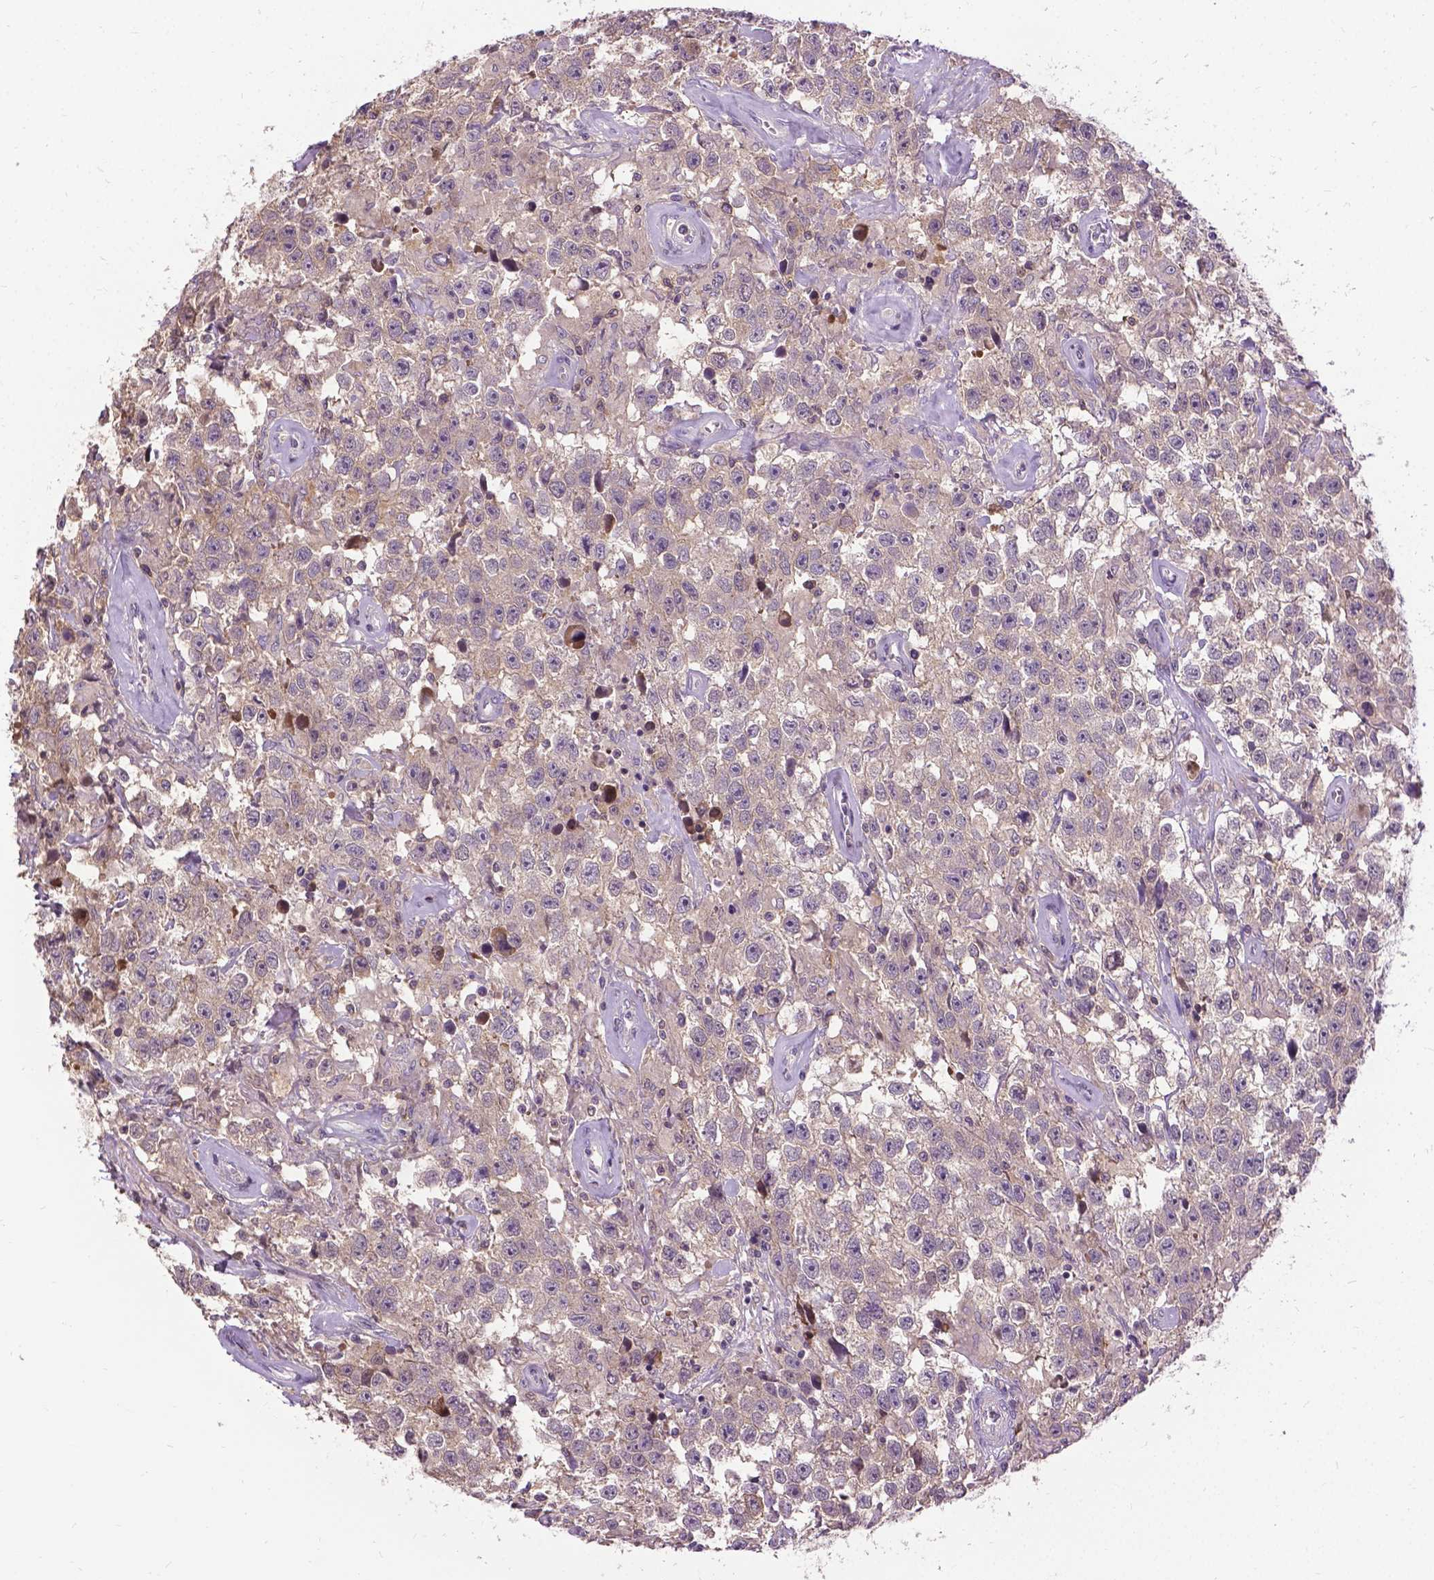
{"staining": {"intensity": "negative", "quantity": "none", "location": "none"}, "tissue": "testis cancer", "cell_type": "Tumor cells", "image_type": "cancer", "snomed": [{"axis": "morphology", "description": "Seminoma, NOS"}, {"axis": "topography", "description": "Testis"}], "caption": "High magnification brightfield microscopy of testis seminoma stained with DAB (3,3'-diaminobenzidine) (brown) and counterstained with hematoxylin (blue): tumor cells show no significant expression.", "gene": "JAK3", "patient": {"sex": "male", "age": 43}}